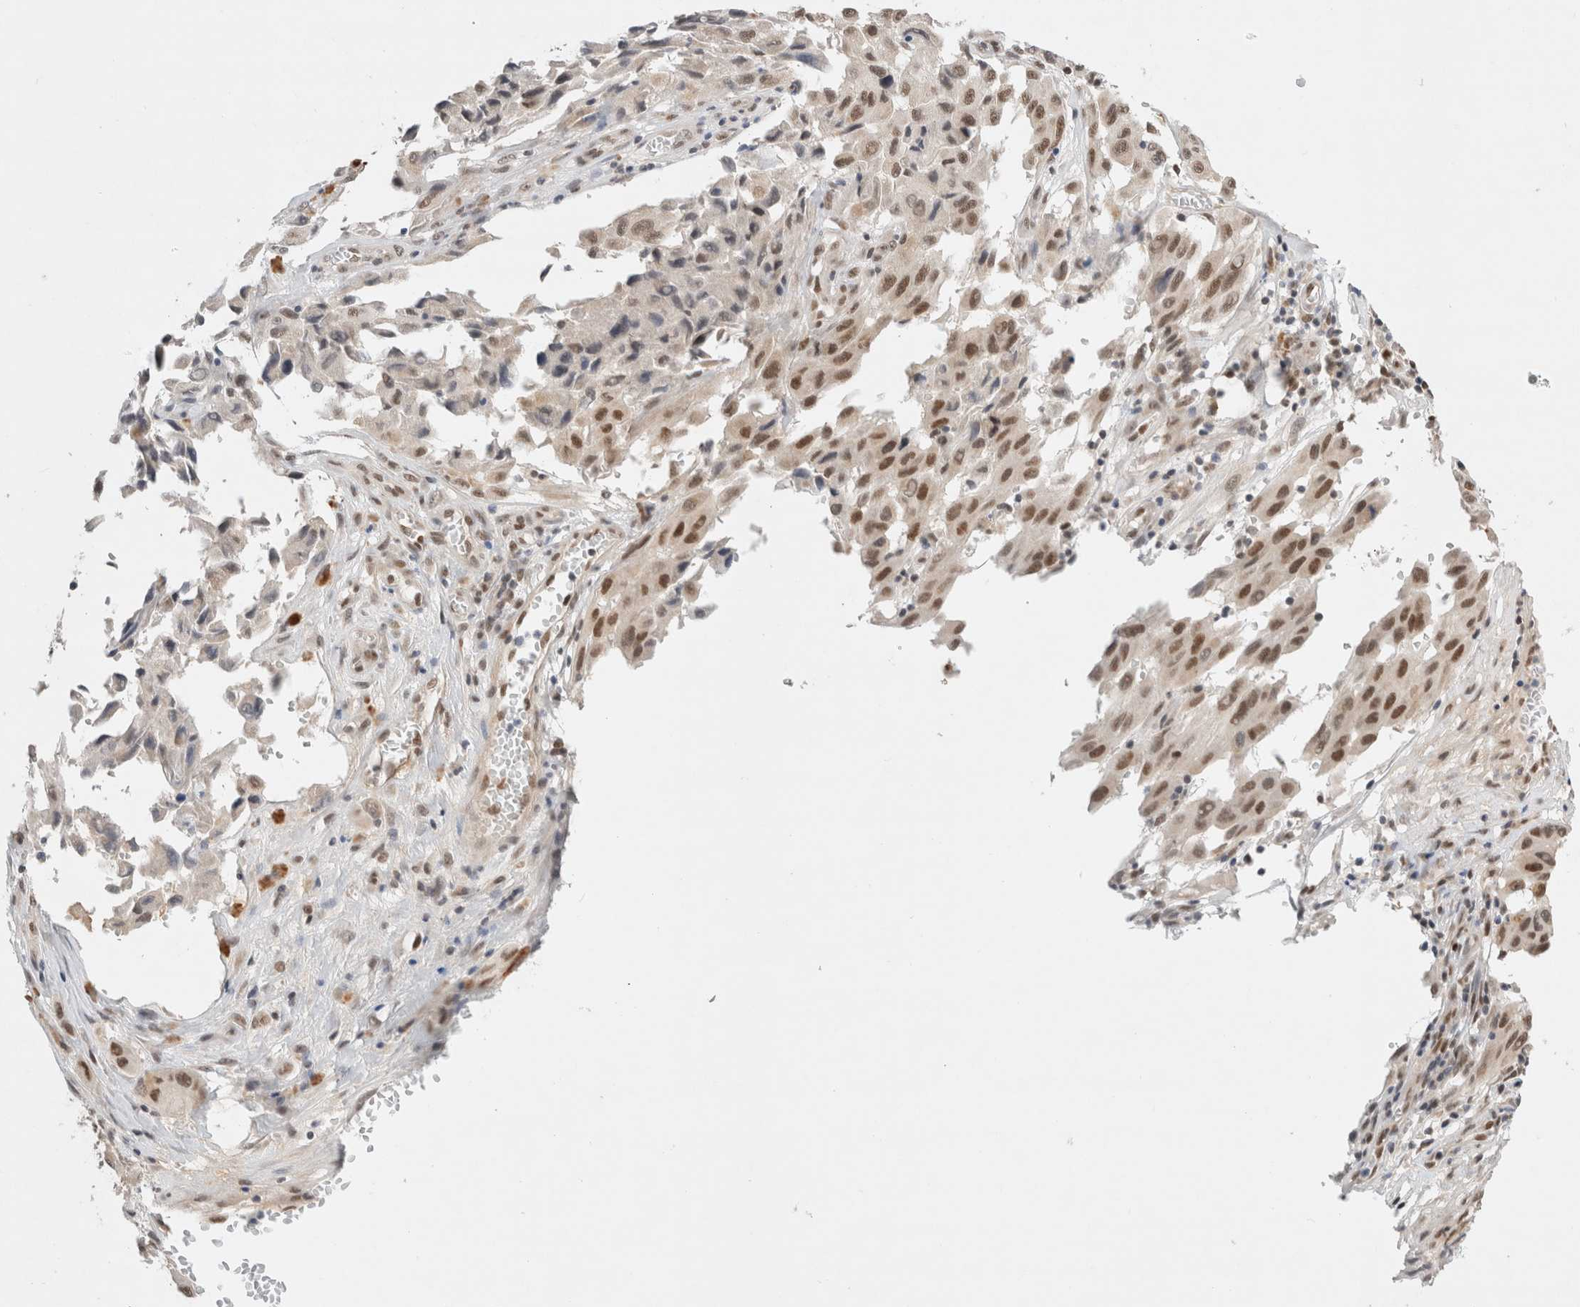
{"staining": {"intensity": "moderate", "quantity": ">75%", "location": "nuclear"}, "tissue": "melanoma", "cell_type": "Tumor cells", "image_type": "cancer", "snomed": [{"axis": "morphology", "description": "Malignant melanoma, NOS"}, {"axis": "topography", "description": "Skin"}], "caption": "Human melanoma stained with a brown dye exhibits moderate nuclear positive expression in about >75% of tumor cells.", "gene": "GTF2I", "patient": {"sex": "male", "age": 30}}